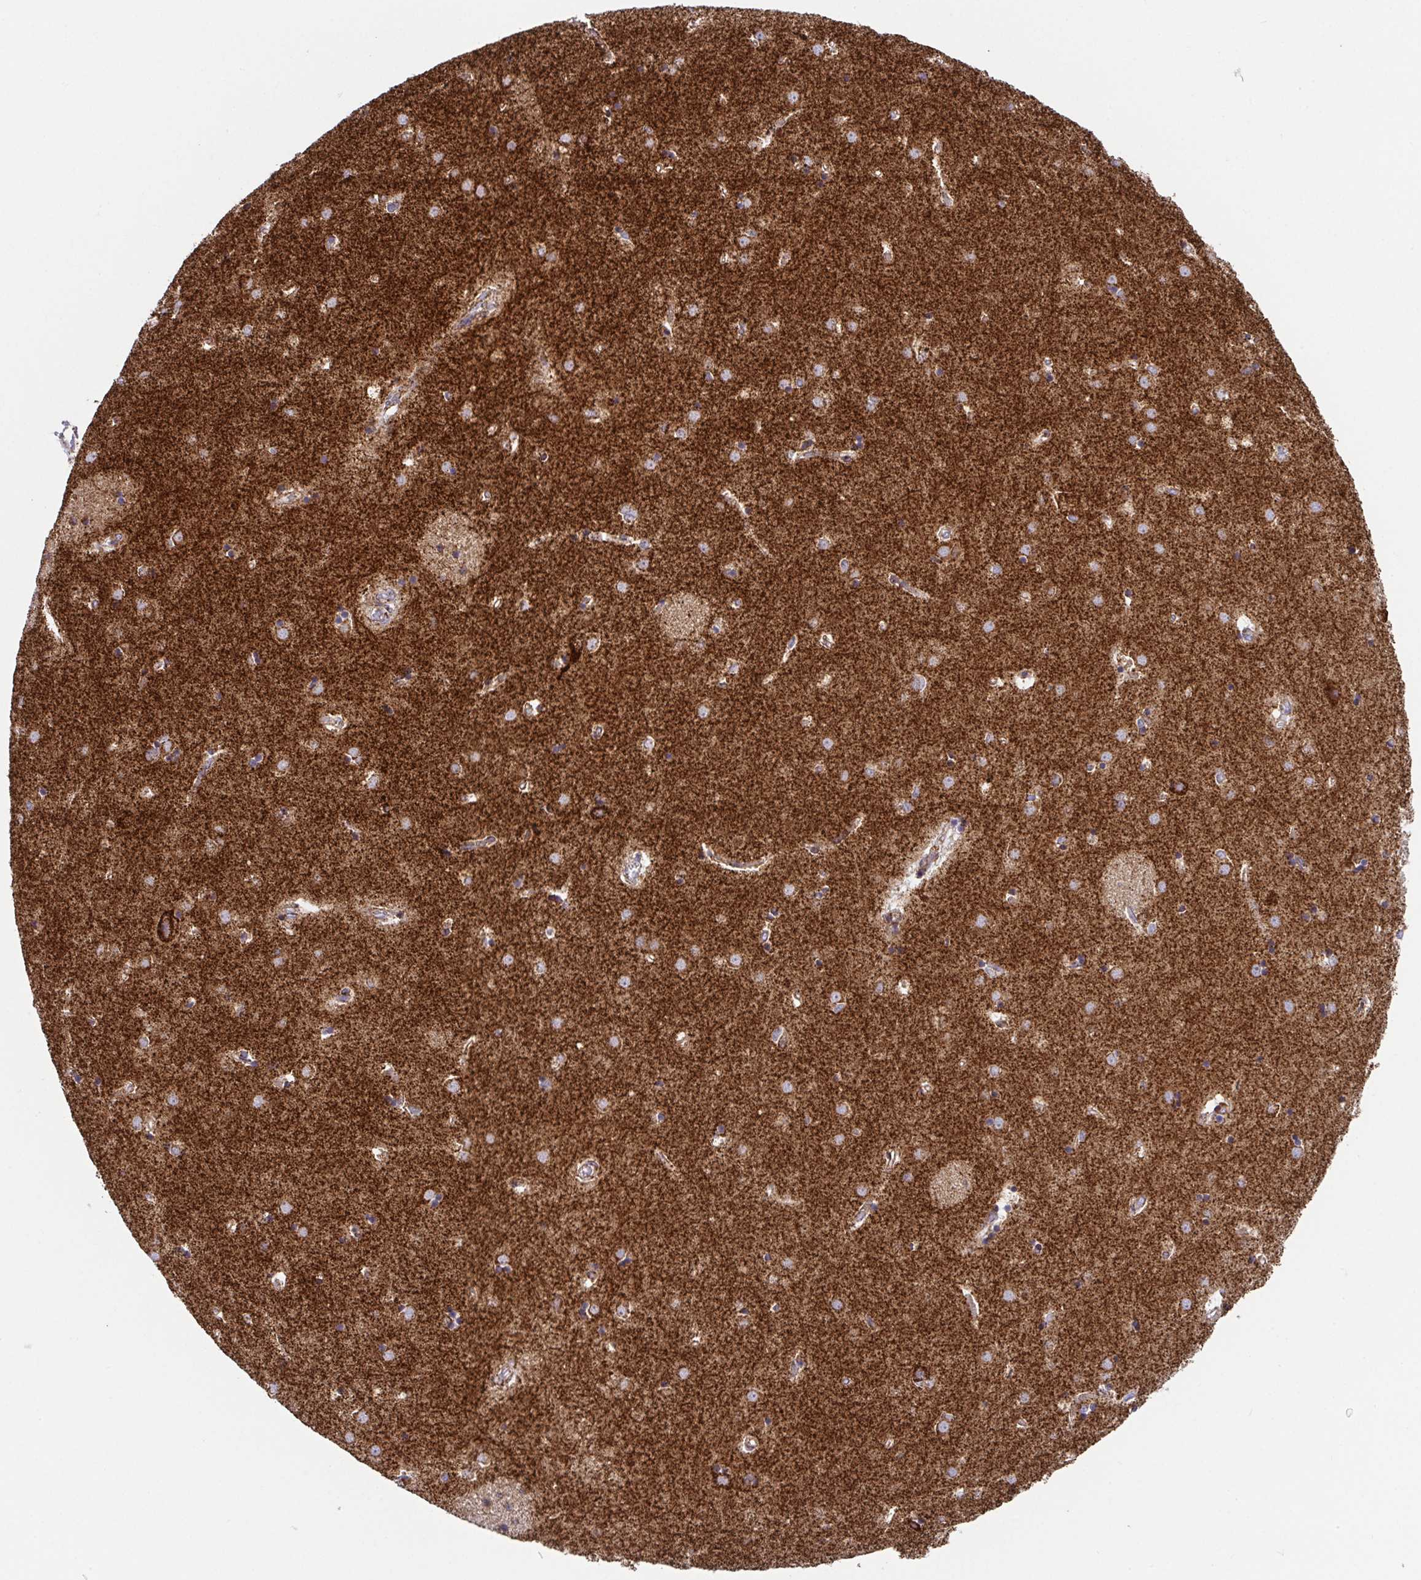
{"staining": {"intensity": "strong", "quantity": ">75%", "location": "cytoplasmic/membranous"}, "tissue": "caudate", "cell_type": "Glial cells", "image_type": "normal", "snomed": [{"axis": "morphology", "description": "Normal tissue, NOS"}, {"axis": "topography", "description": "Lateral ventricle wall"}], "caption": "A high-resolution histopathology image shows IHC staining of benign caudate, which exhibits strong cytoplasmic/membranous expression in about >75% of glial cells.", "gene": "ATP5MJ", "patient": {"sex": "male", "age": 54}}